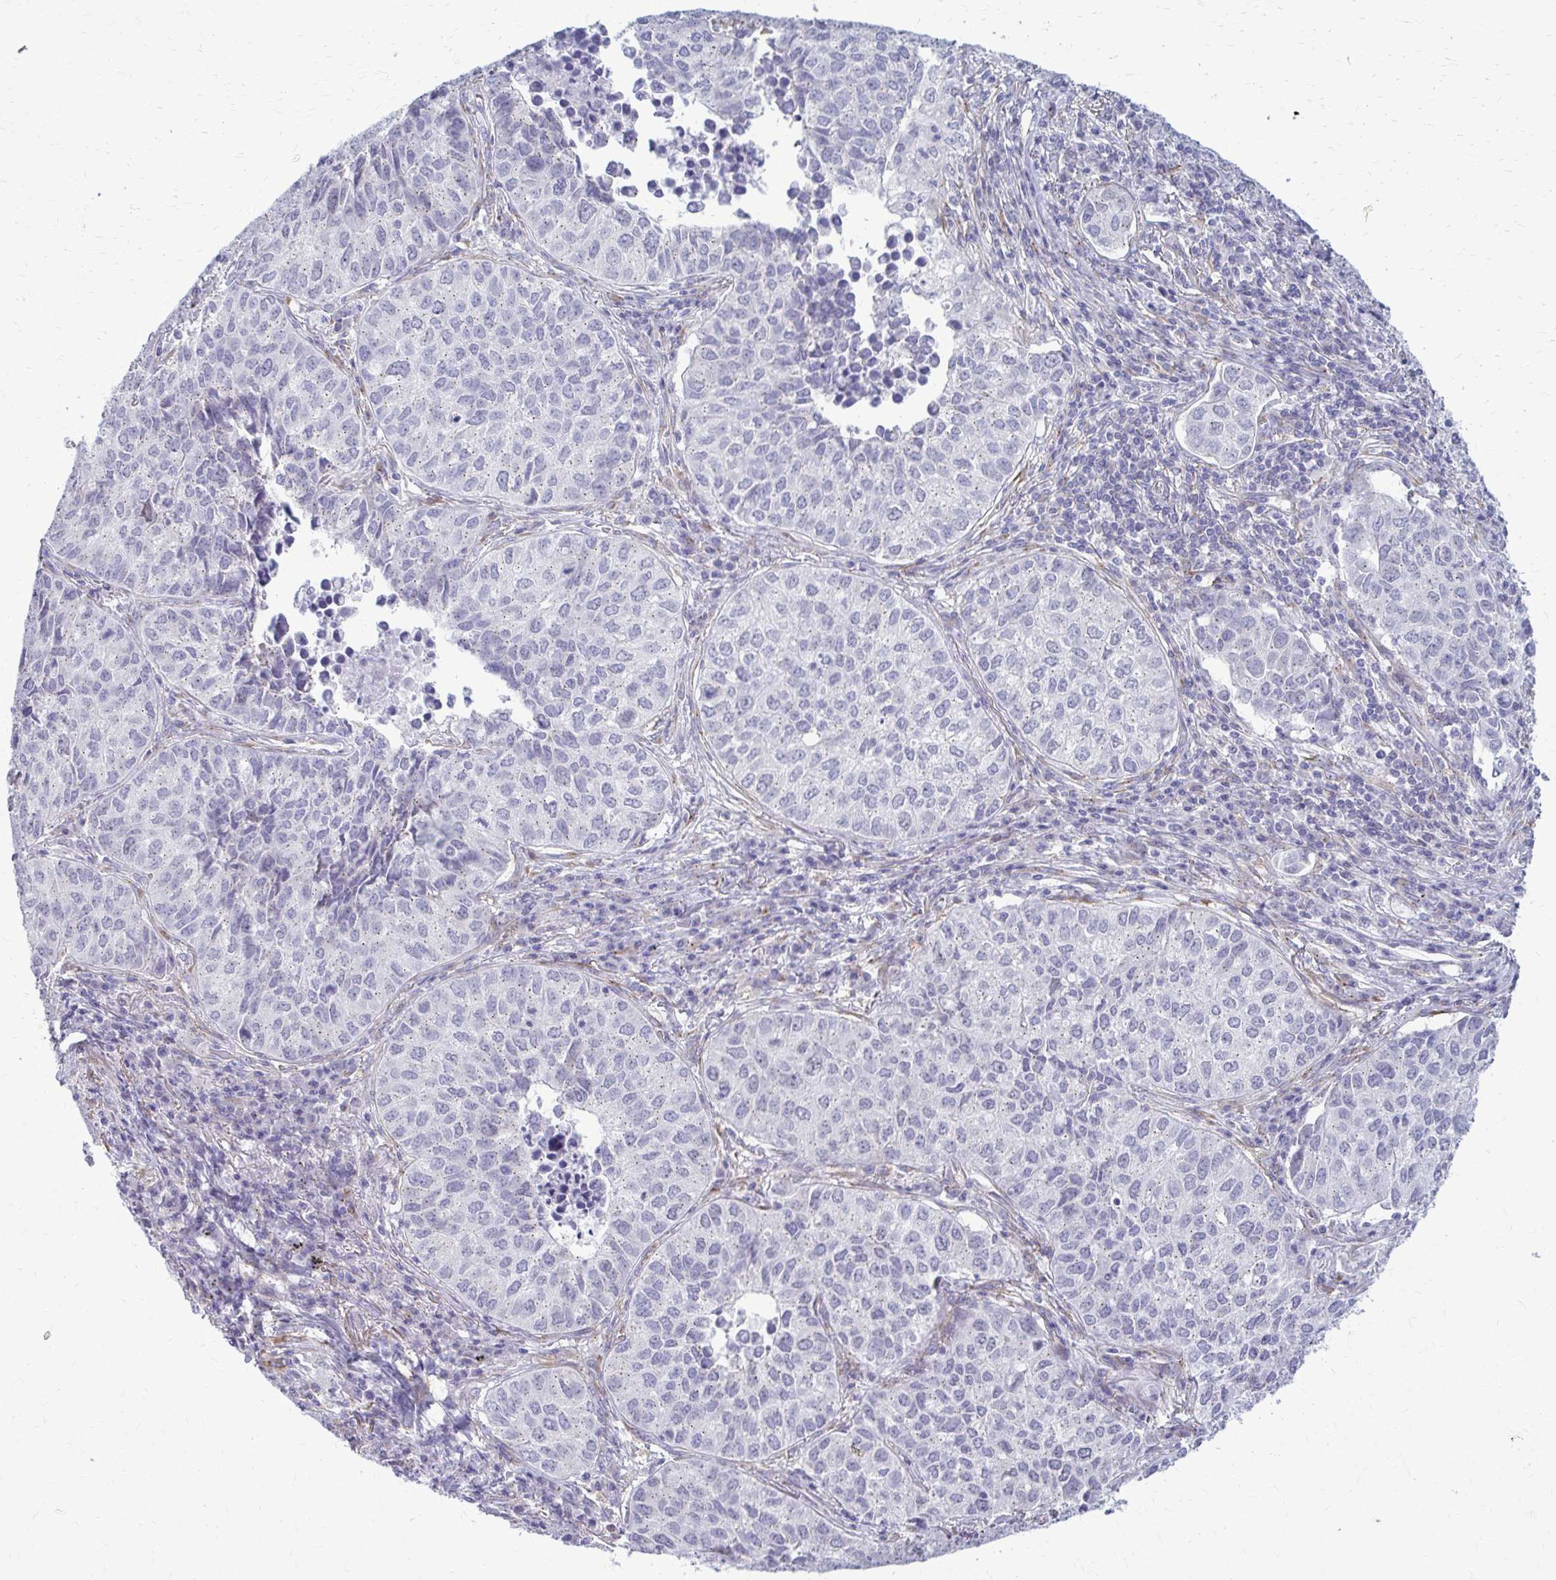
{"staining": {"intensity": "negative", "quantity": "none", "location": "none"}, "tissue": "lung cancer", "cell_type": "Tumor cells", "image_type": "cancer", "snomed": [{"axis": "morphology", "description": "Adenocarcinoma, NOS"}, {"axis": "topography", "description": "Lung"}], "caption": "Lung cancer (adenocarcinoma) was stained to show a protein in brown. There is no significant positivity in tumor cells.", "gene": "DEPP1", "patient": {"sex": "female", "age": 50}}